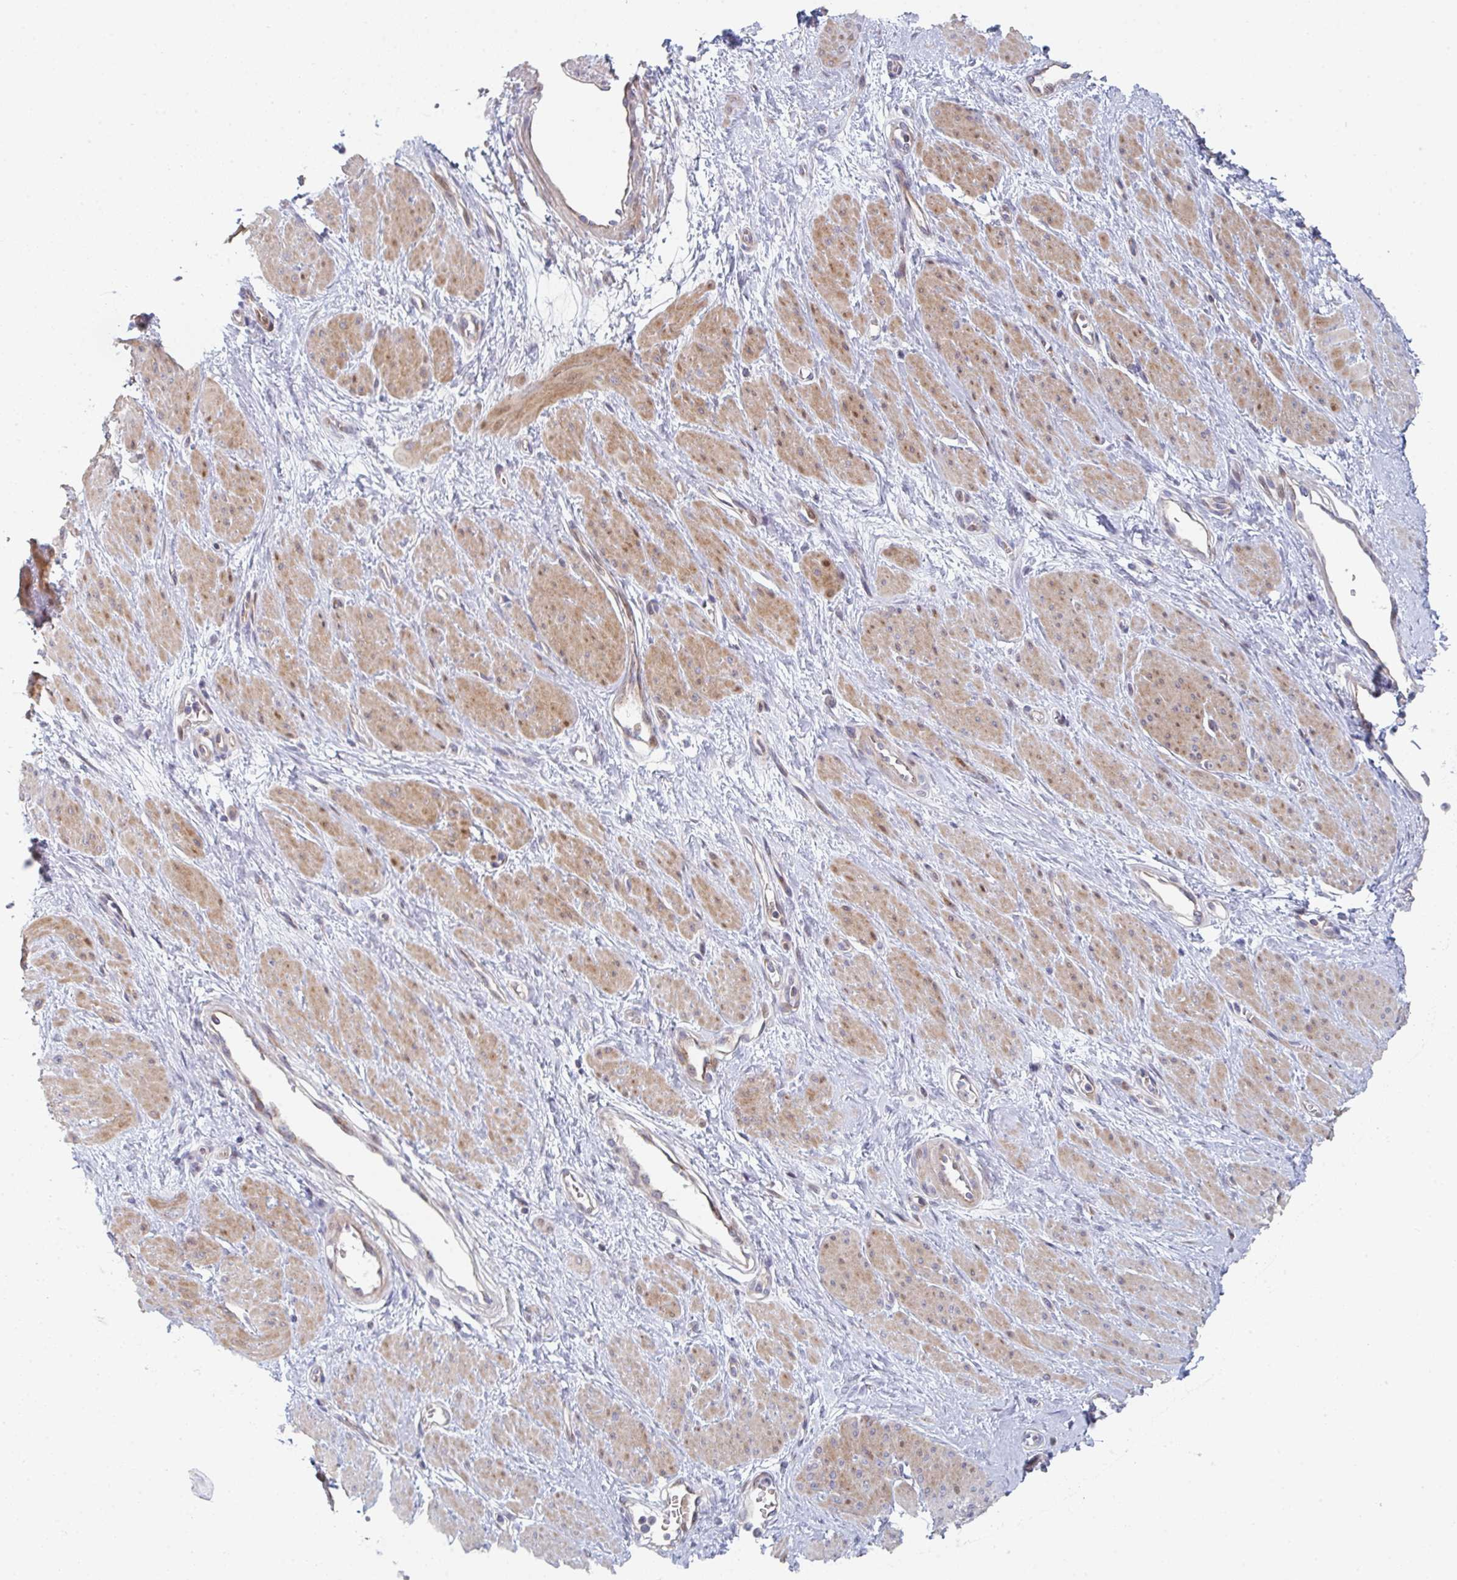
{"staining": {"intensity": "moderate", "quantity": "25%-75%", "location": "cytoplasmic/membranous"}, "tissue": "smooth muscle", "cell_type": "Smooth muscle cells", "image_type": "normal", "snomed": [{"axis": "morphology", "description": "Normal tissue, NOS"}, {"axis": "topography", "description": "Smooth muscle"}, {"axis": "topography", "description": "Uterus"}], "caption": "Smooth muscle cells exhibit moderate cytoplasmic/membranous expression in approximately 25%-75% of cells in unremarkable smooth muscle.", "gene": "ZNF644", "patient": {"sex": "female", "age": 39}}